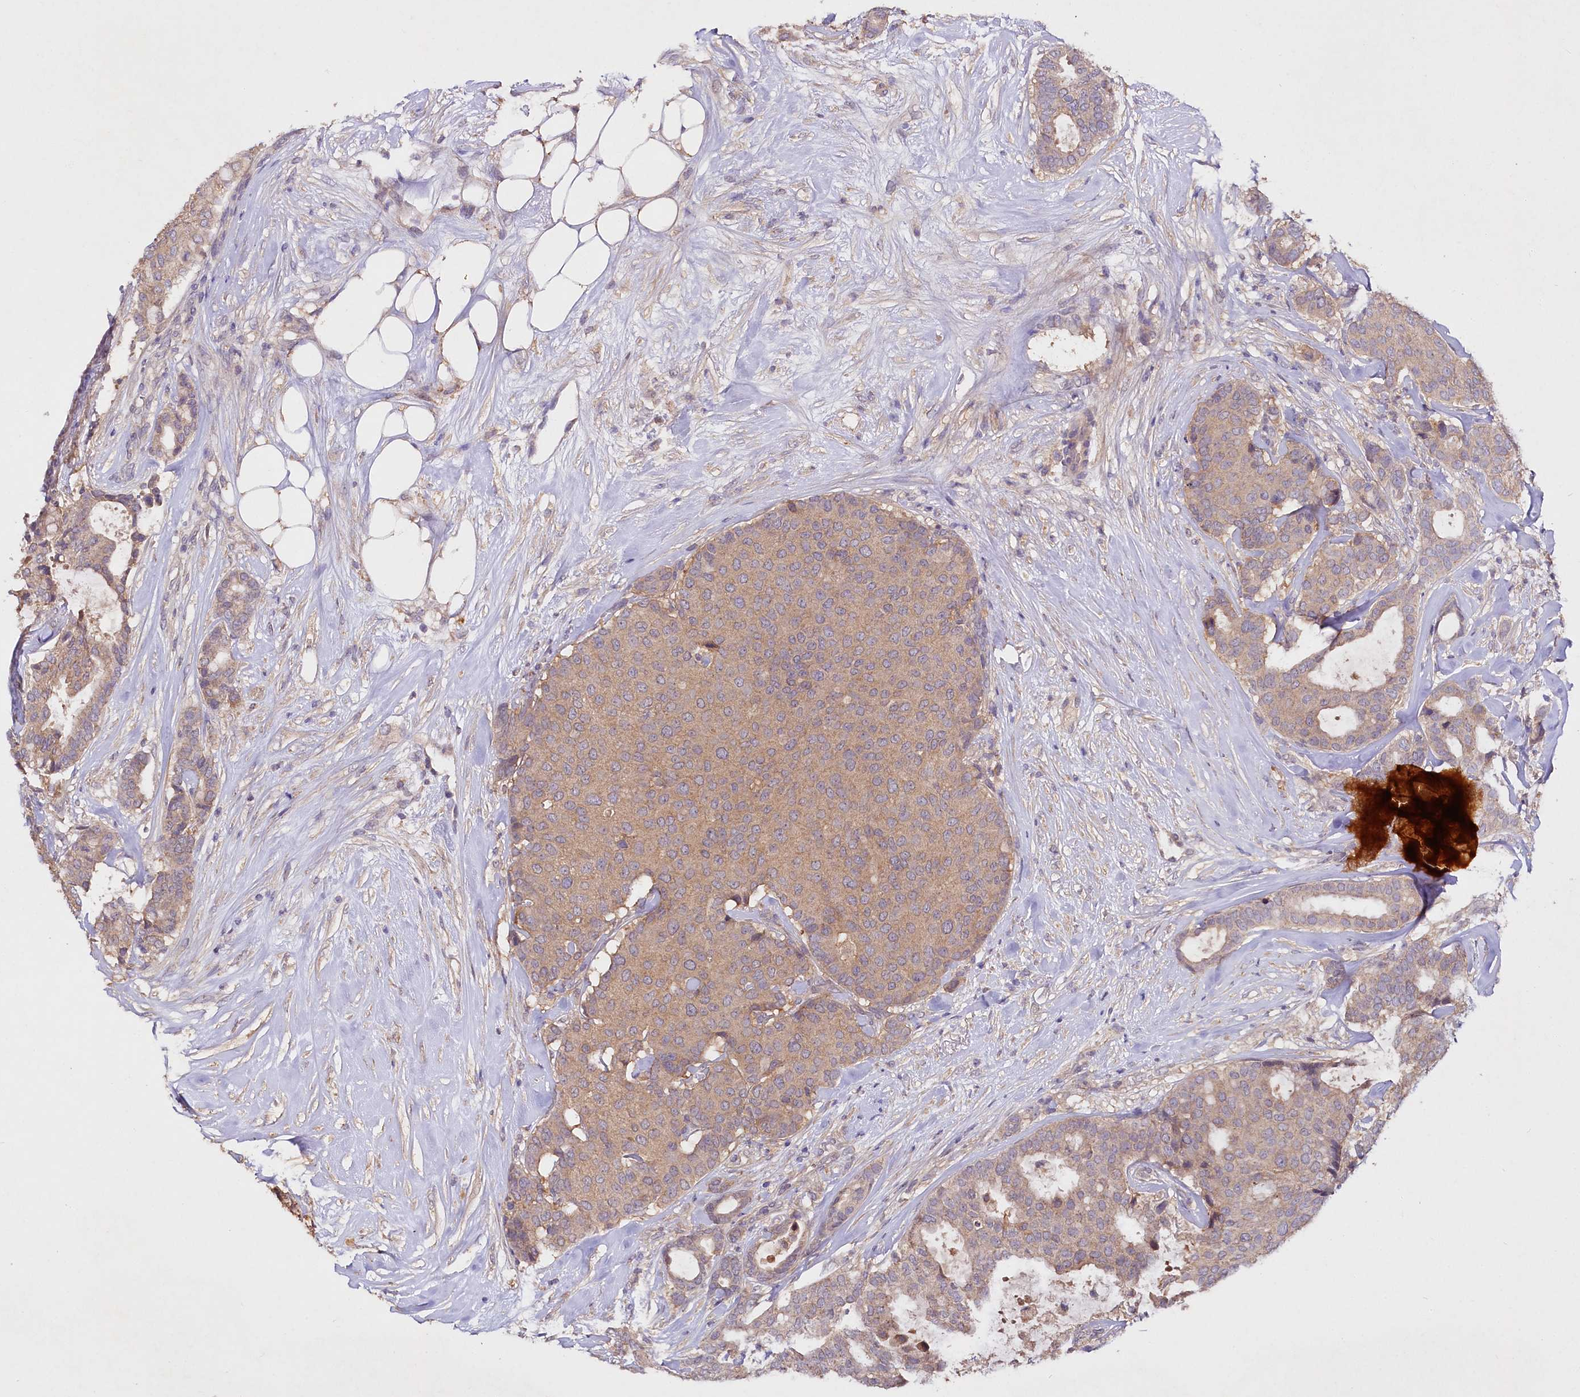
{"staining": {"intensity": "weak", "quantity": ">75%", "location": "cytoplasmic/membranous"}, "tissue": "breast cancer", "cell_type": "Tumor cells", "image_type": "cancer", "snomed": [{"axis": "morphology", "description": "Duct carcinoma"}, {"axis": "topography", "description": "Breast"}], "caption": "Breast cancer (intraductal carcinoma) stained for a protein demonstrates weak cytoplasmic/membranous positivity in tumor cells.", "gene": "ETFBKMT", "patient": {"sex": "female", "age": 75}}